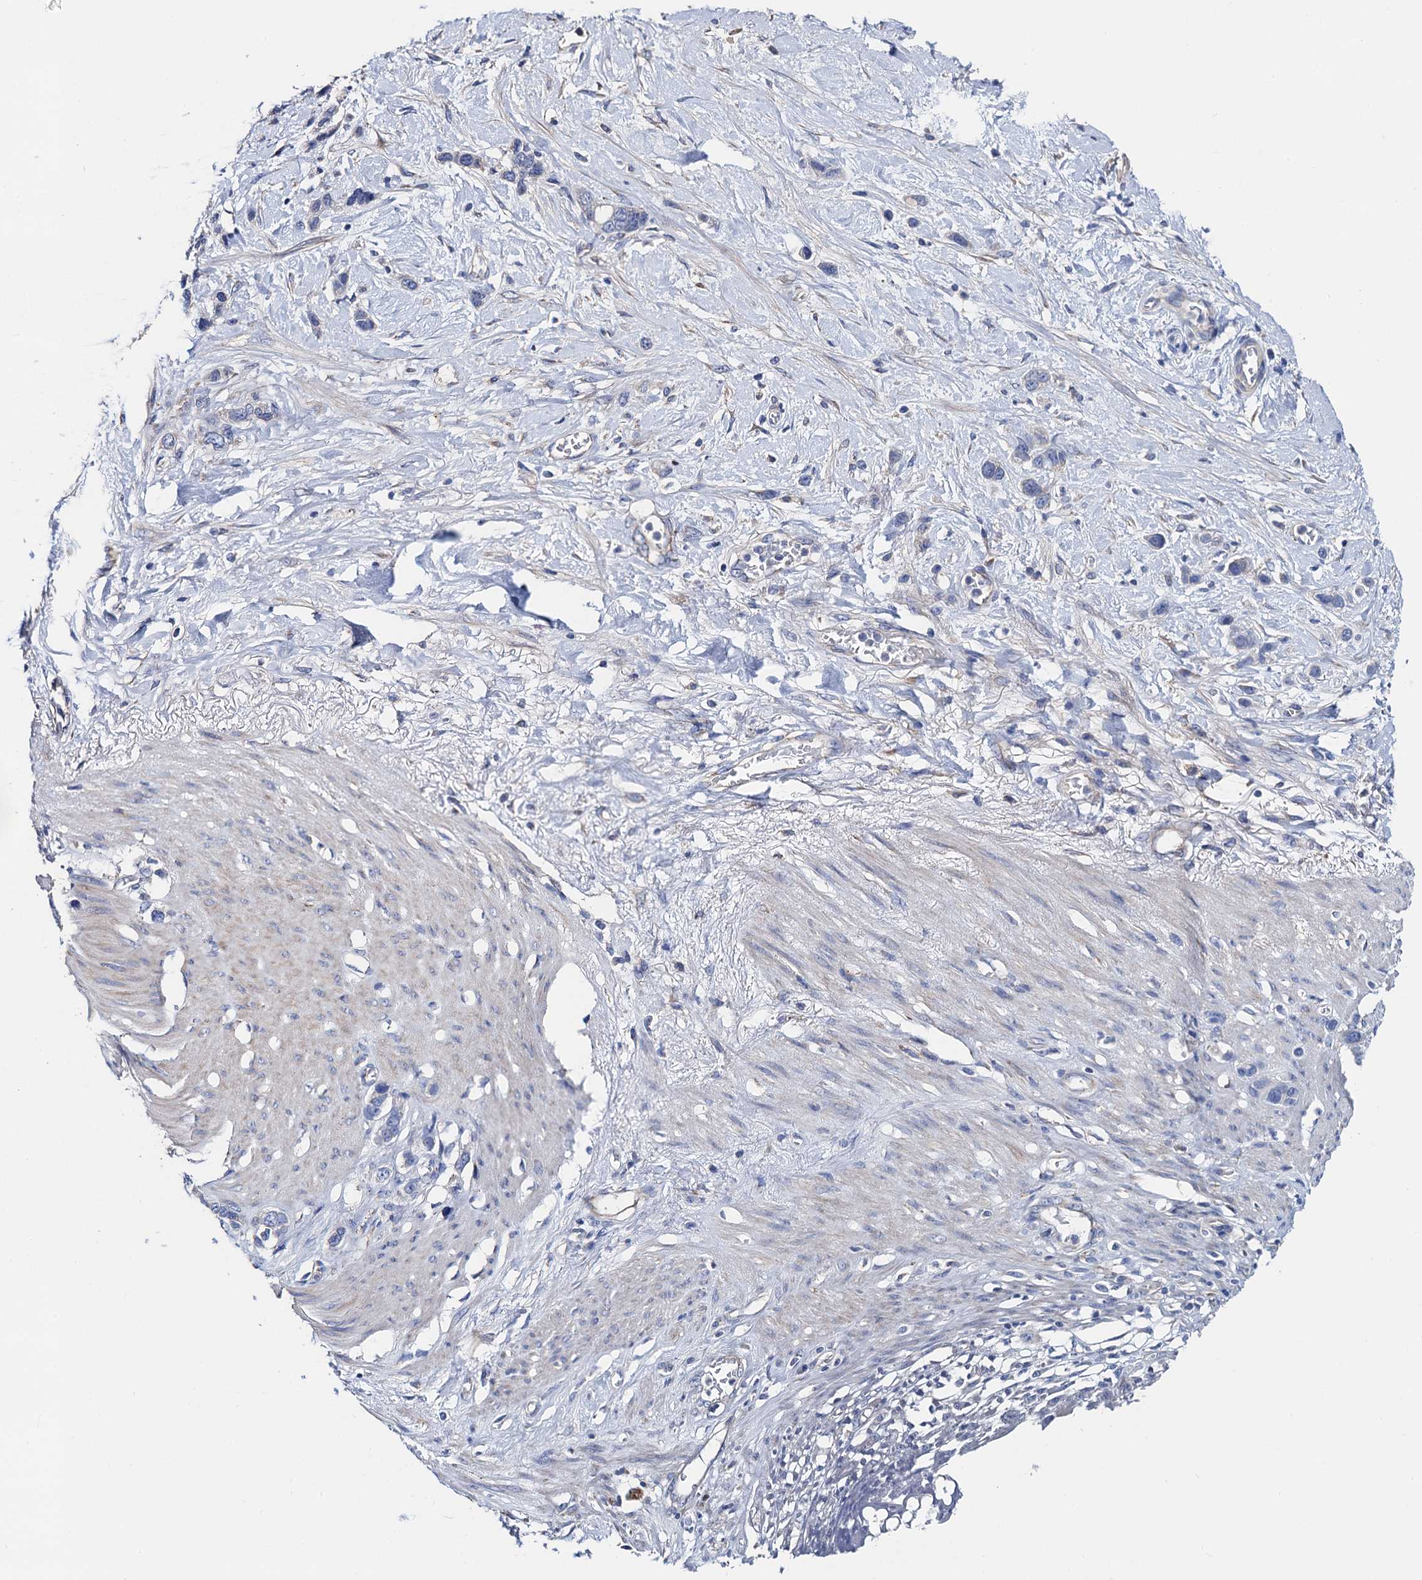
{"staining": {"intensity": "negative", "quantity": "none", "location": "none"}, "tissue": "stomach cancer", "cell_type": "Tumor cells", "image_type": "cancer", "snomed": [{"axis": "morphology", "description": "Adenocarcinoma, NOS"}, {"axis": "morphology", "description": "Adenocarcinoma, High grade"}, {"axis": "topography", "description": "Stomach, upper"}, {"axis": "topography", "description": "Stomach, lower"}], "caption": "Immunohistochemistry histopathology image of human stomach high-grade adenocarcinoma stained for a protein (brown), which reveals no positivity in tumor cells. (DAB immunohistochemistry (IHC) with hematoxylin counter stain).", "gene": "FREM3", "patient": {"sex": "female", "age": 65}}